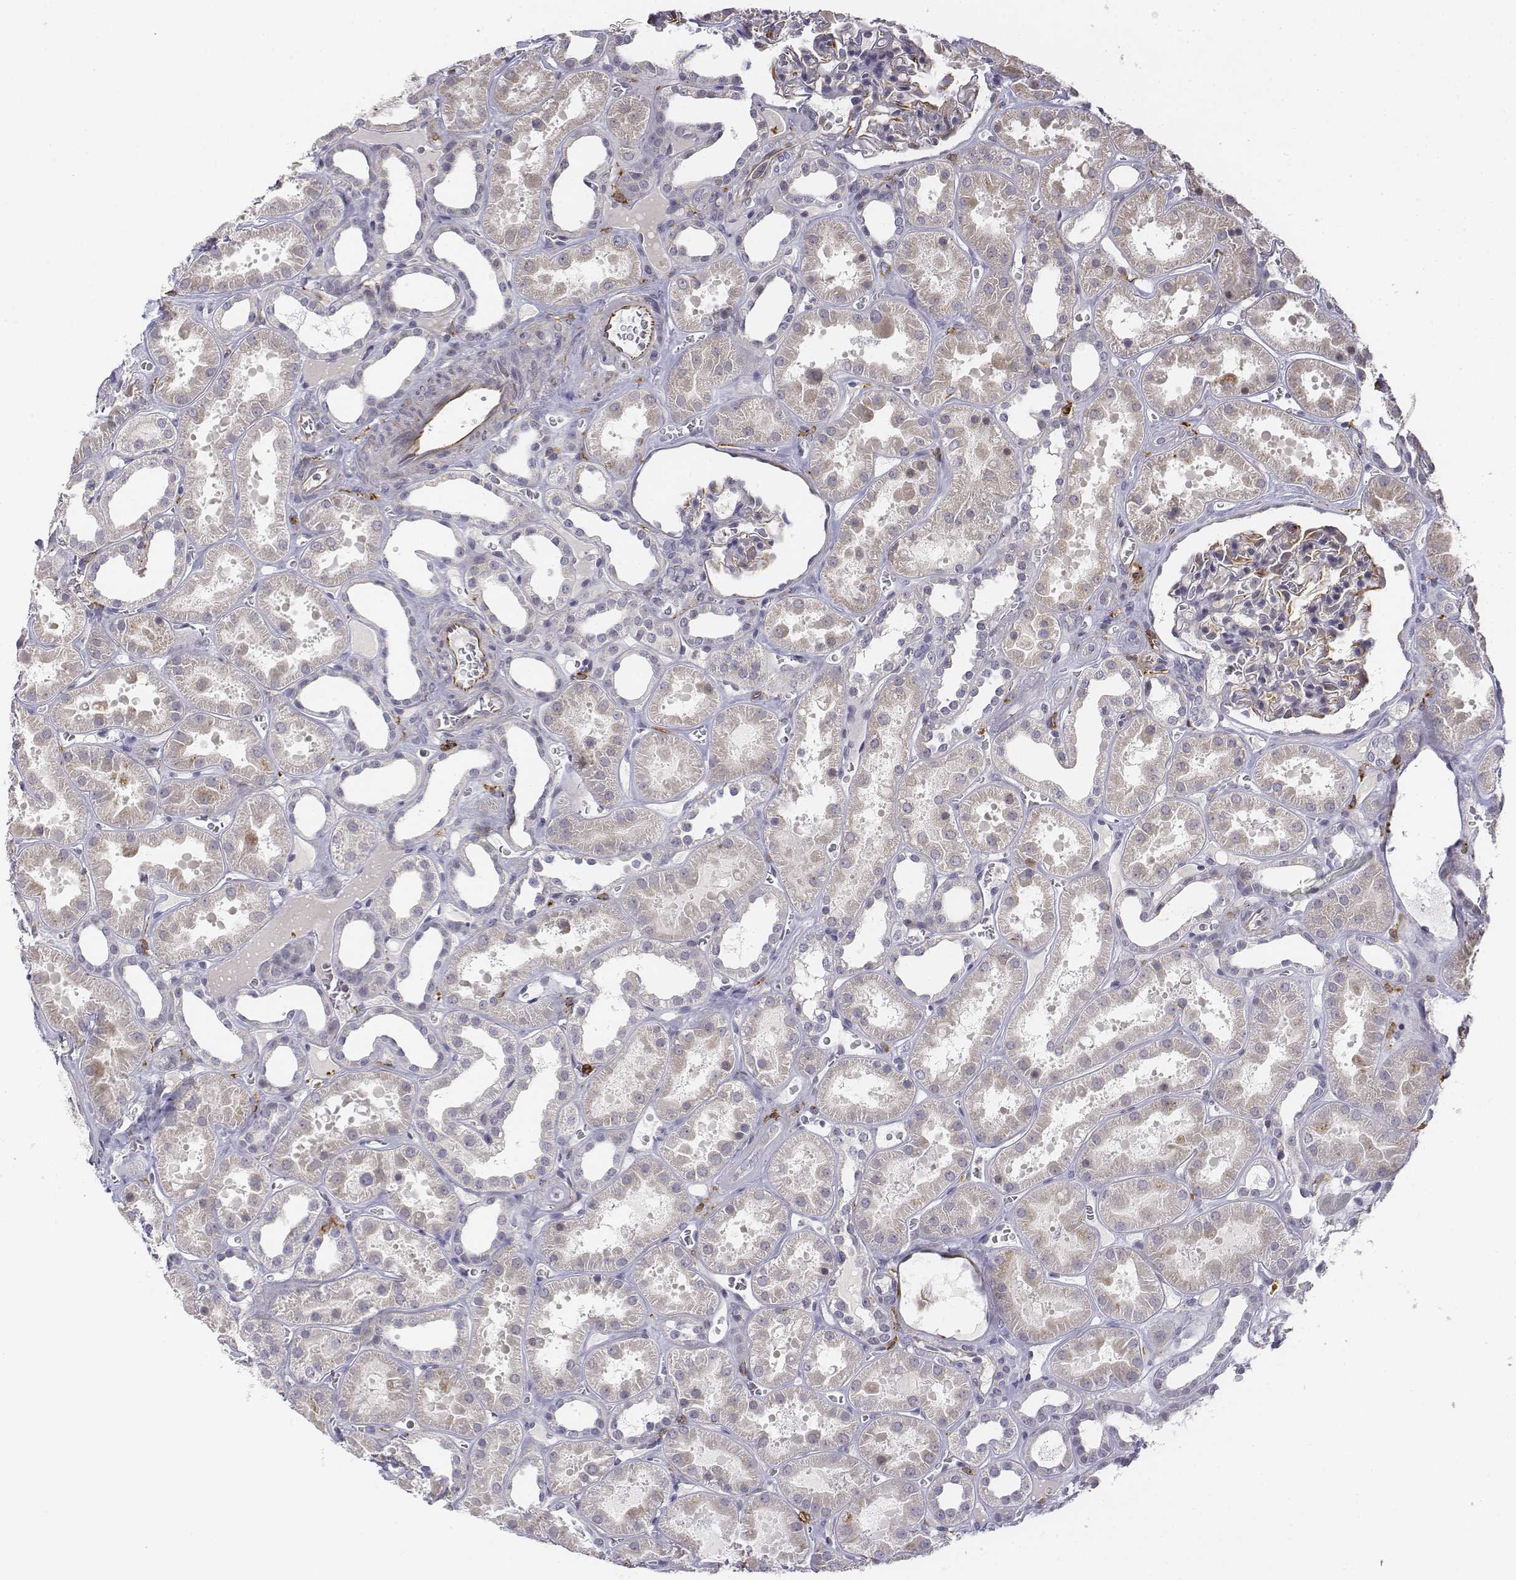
{"staining": {"intensity": "negative", "quantity": "none", "location": "none"}, "tissue": "kidney", "cell_type": "Cells in glomeruli", "image_type": "normal", "snomed": [{"axis": "morphology", "description": "Normal tissue, NOS"}, {"axis": "topography", "description": "Kidney"}], "caption": "High magnification brightfield microscopy of unremarkable kidney stained with DAB (3,3'-diaminobenzidine) (brown) and counterstained with hematoxylin (blue): cells in glomeruli show no significant positivity.", "gene": "CD14", "patient": {"sex": "female", "age": 41}}